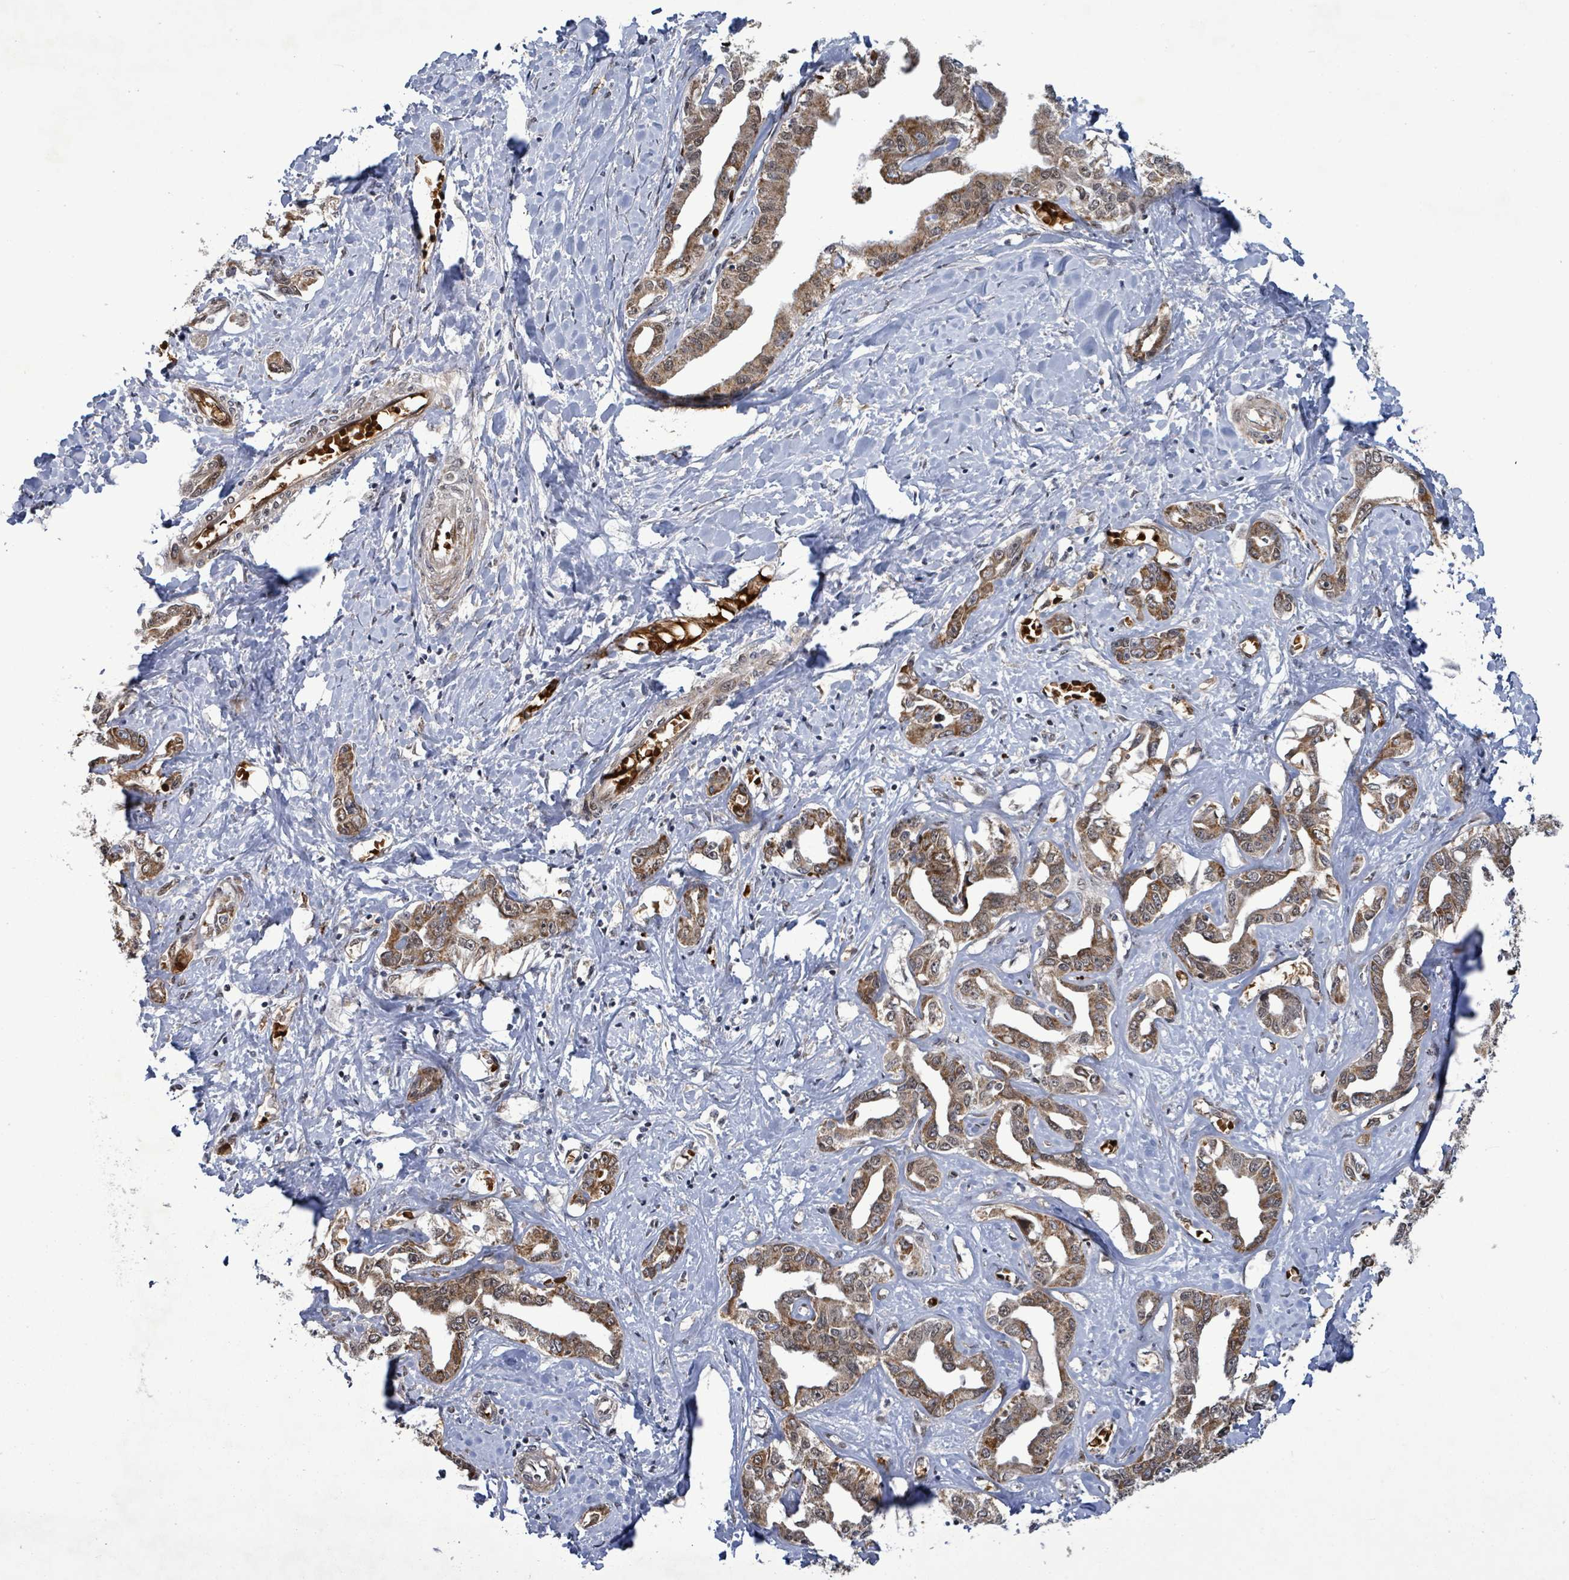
{"staining": {"intensity": "moderate", "quantity": ">75%", "location": "cytoplasmic/membranous"}, "tissue": "liver cancer", "cell_type": "Tumor cells", "image_type": "cancer", "snomed": [{"axis": "morphology", "description": "Cholangiocarcinoma"}, {"axis": "topography", "description": "Liver"}], "caption": "This photomicrograph exhibits liver cancer stained with immunohistochemistry (IHC) to label a protein in brown. The cytoplasmic/membranous of tumor cells show moderate positivity for the protein. Nuclei are counter-stained blue.", "gene": "PATZ1", "patient": {"sex": "male", "age": 59}}